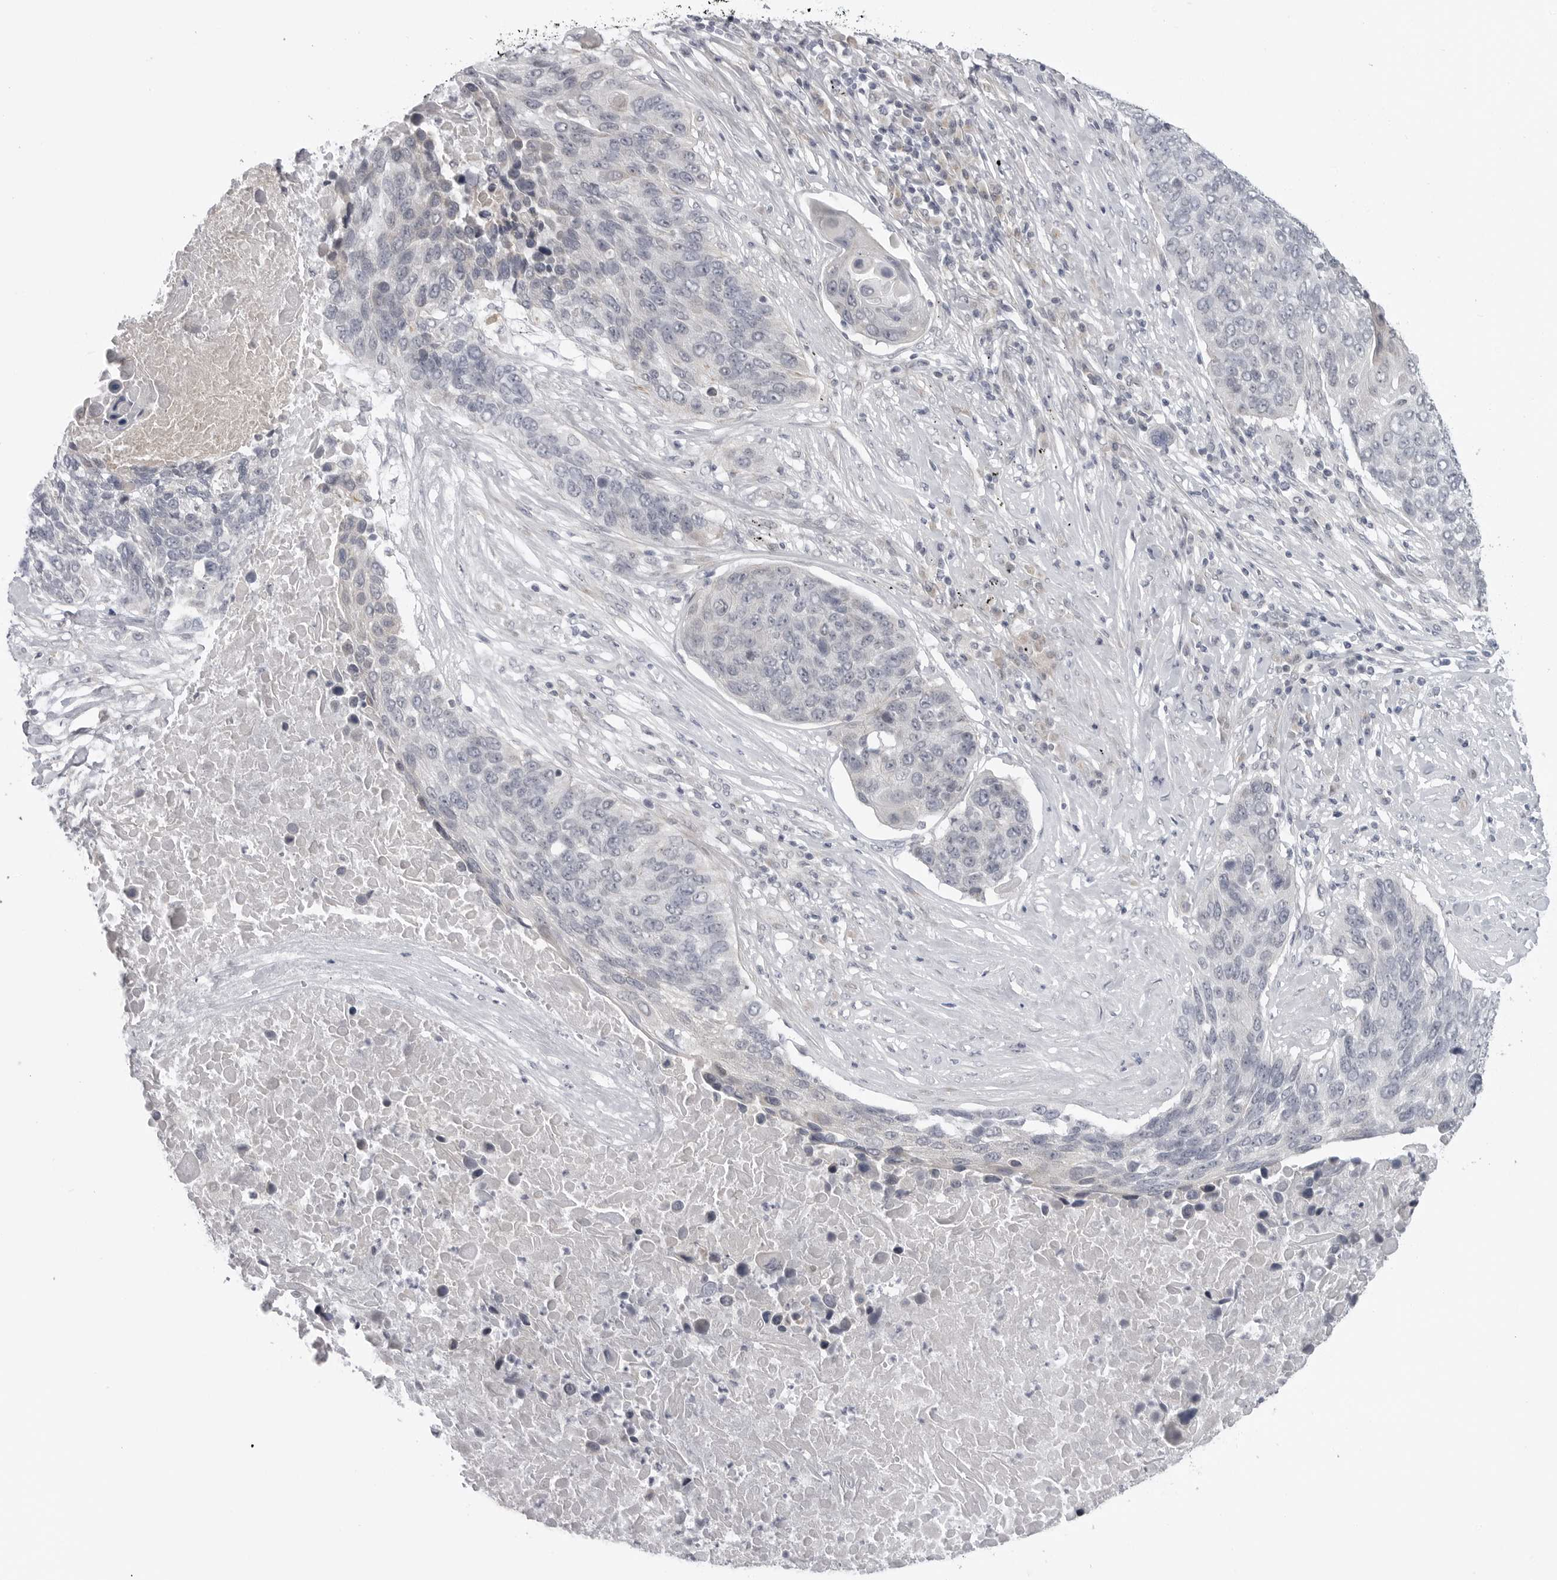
{"staining": {"intensity": "negative", "quantity": "none", "location": "none"}, "tissue": "lung cancer", "cell_type": "Tumor cells", "image_type": "cancer", "snomed": [{"axis": "morphology", "description": "Squamous cell carcinoma, NOS"}, {"axis": "topography", "description": "Lung"}], "caption": "Tumor cells are negative for protein expression in human squamous cell carcinoma (lung).", "gene": "LRRC45", "patient": {"sex": "male", "age": 66}}